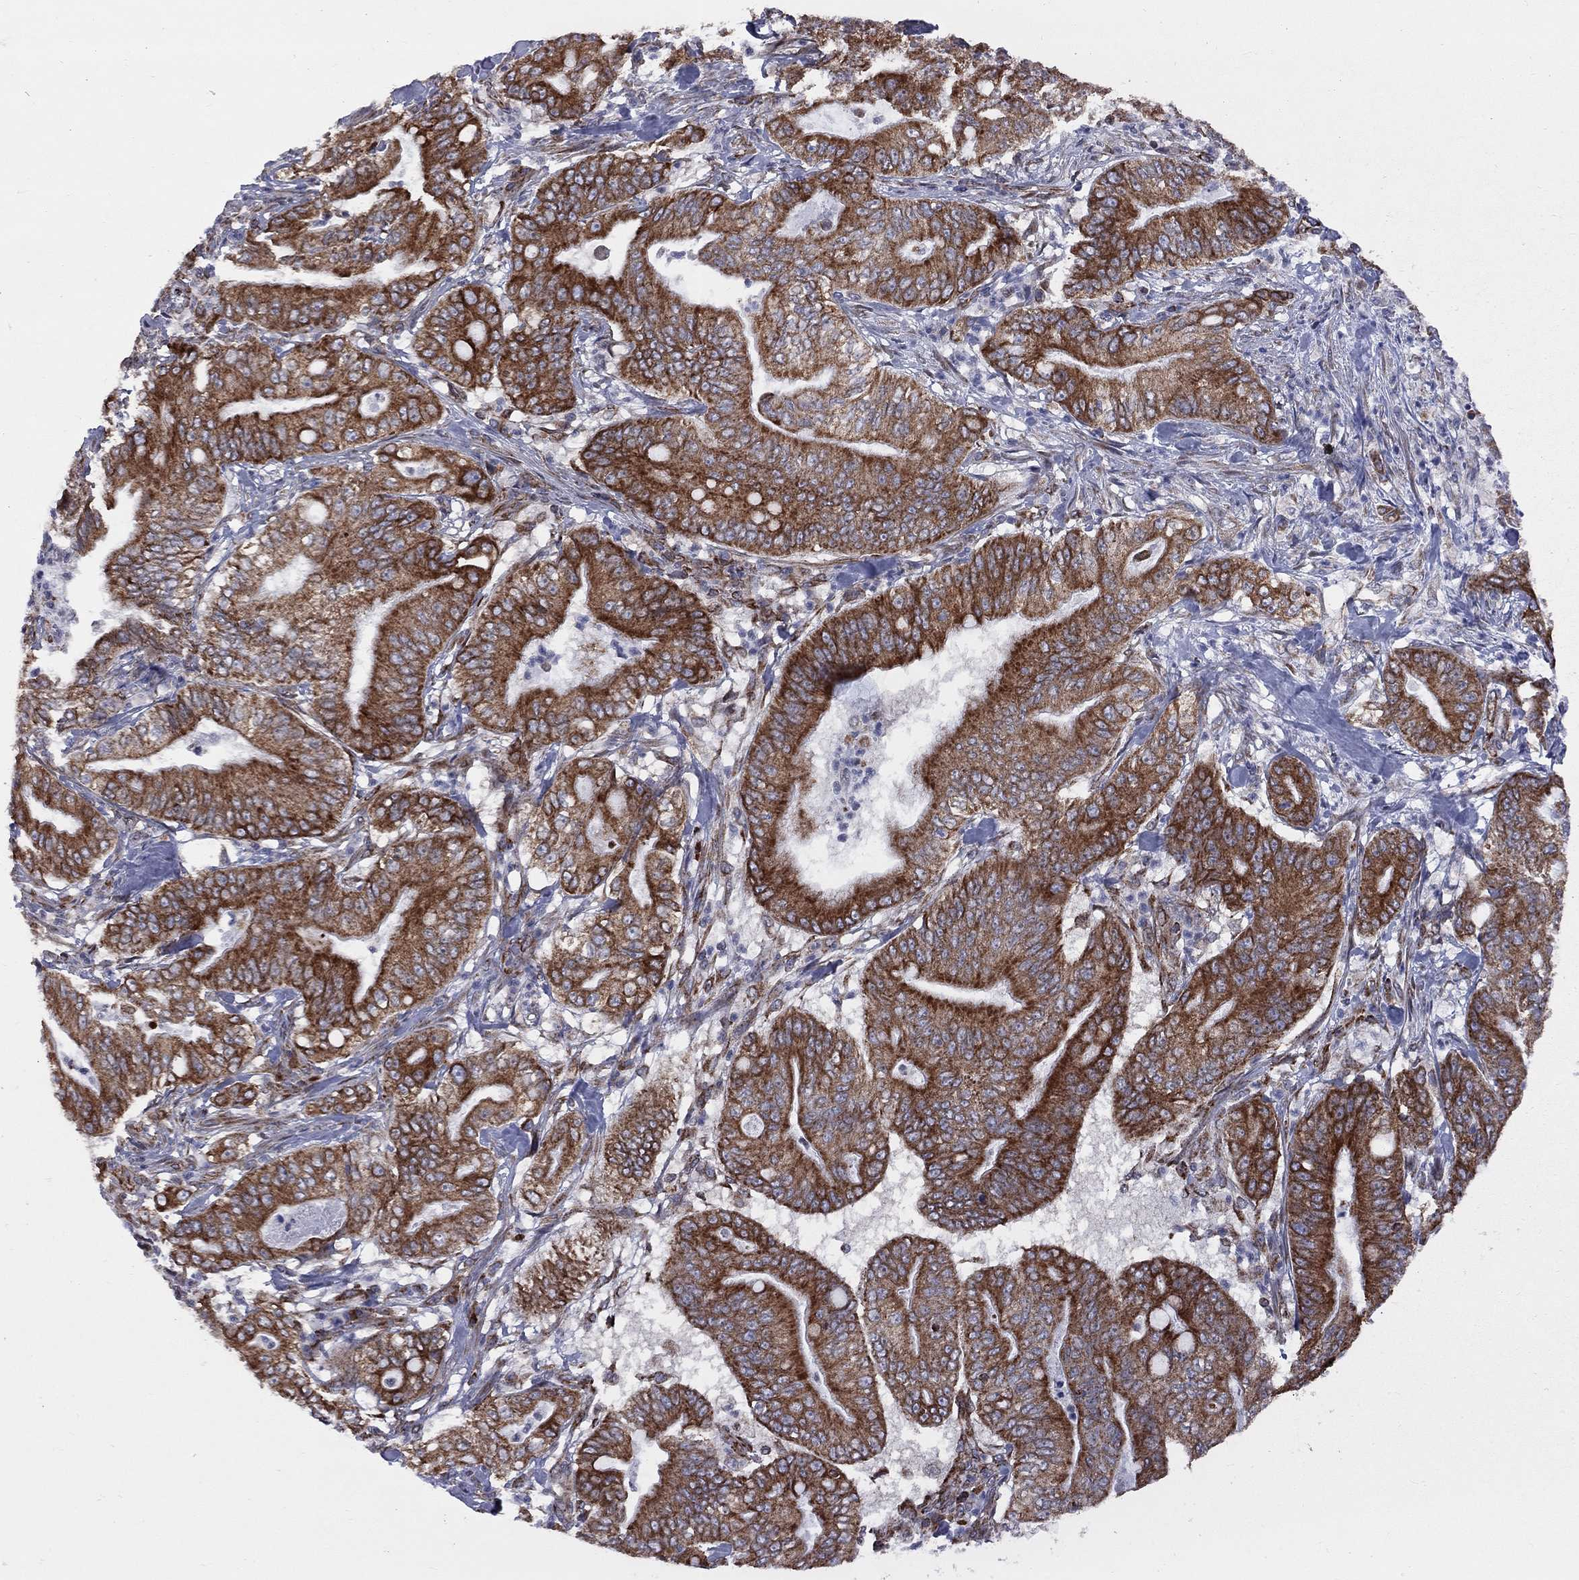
{"staining": {"intensity": "strong", "quantity": "25%-75%", "location": "cytoplasmic/membranous"}, "tissue": "pancreatic cancer", "cell_type": "Tumor cells", "image_type": "cancer", "snomed": [{"axis": "morphology", "description": "Adenocarcinoma, NOS"}, {"axis": "topography", "description": "Pancreas"}], "caption": "The image displays staining of pancreatic cancer, revealing strong cytoplasmic/membranous protein positivity (brown color) within tumor cells. The staining was performed using DAB, with brown indicating positive protein expression. Nuclei are stained blue with hematoxylin.", "gene": "CLPTM1", "patient": {"sex": "male", "age": 71}}